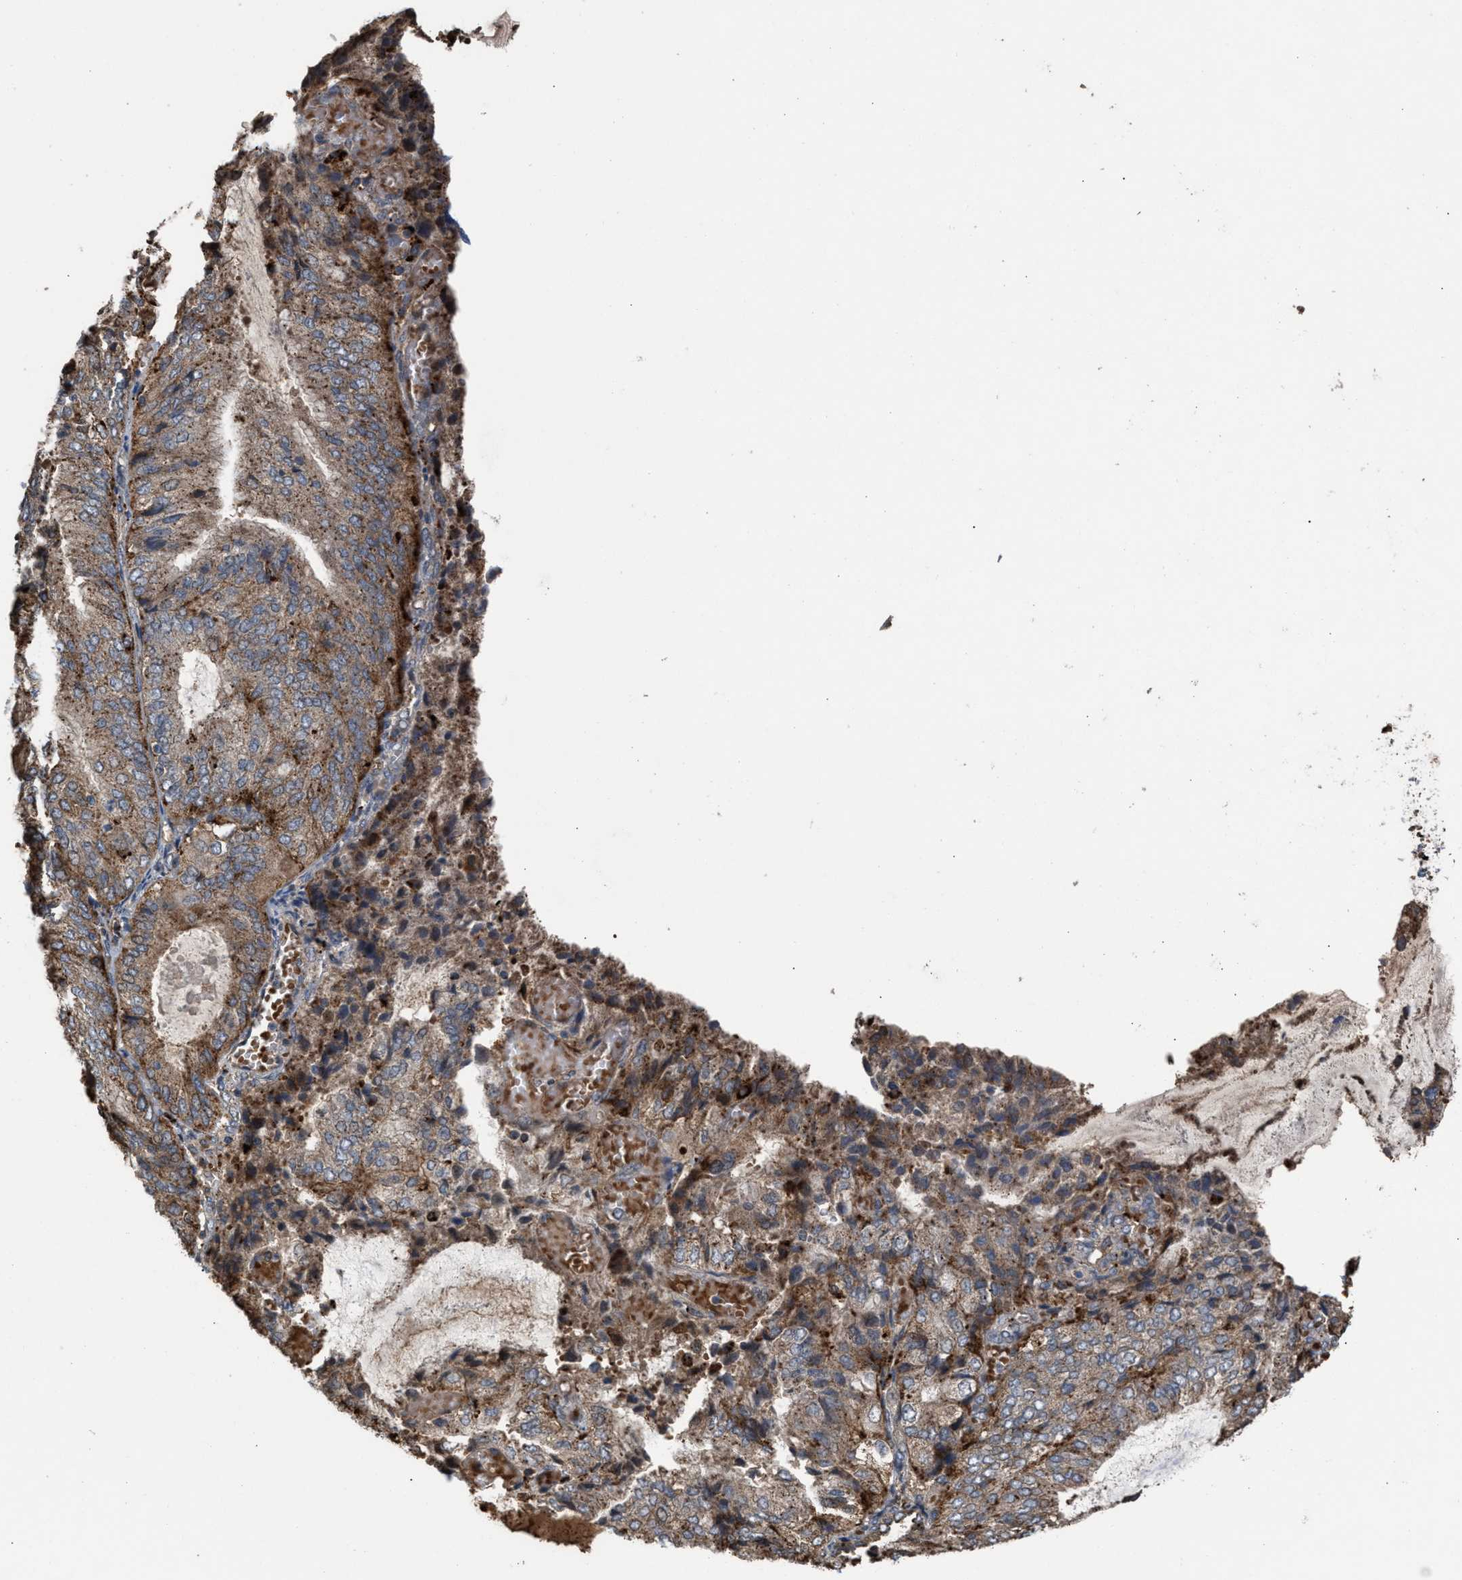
{"staining": {"intensity": "moderate", "quantity": ">75%", "location": "cytoplasmic/membranous"}, "tissue": "endometrial cancer", "cell_type": "Tumor cells", "image_type": "cancer", "snomed": [{"axis": "morphology", "description": "Adenocarcinoma, NOS"}, {"axis": "topography", "description": "Endometrium"}], "caption": "Adenocarcinoma (endometrial) stained with a protein marker shows moderate staining in tumor cells.", "gene": "ELMO3", "patient": {"sex": "female", "age": 81}}